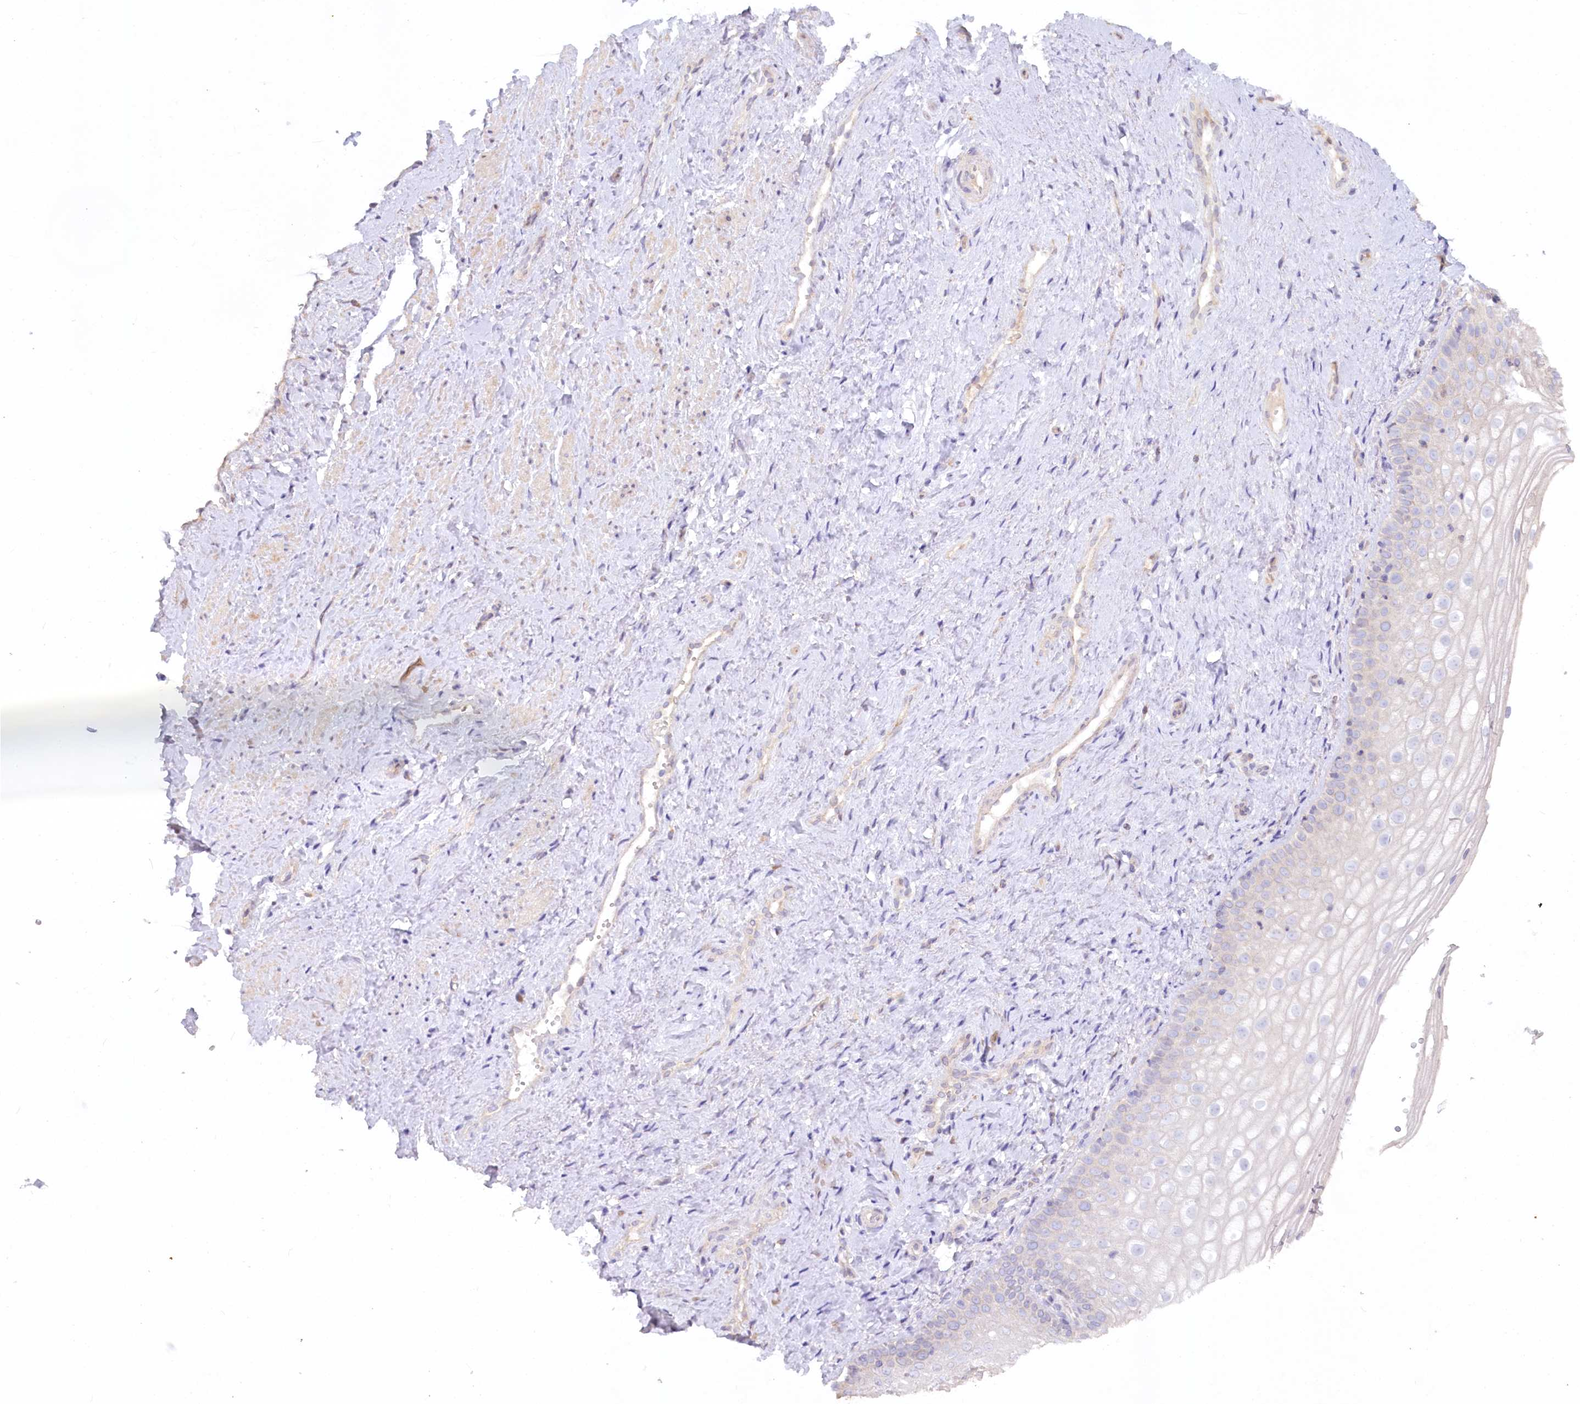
{"staining": {"intensity": "negative", "quantity": "none", "location": "none"}, "tissue": "vagina", "cell_type": "Squamous epithelial cells", "image_type": "normal", "snomed": [{"axis": "morphology", "description": "Normal tissue, NOS"}, {"axis": "topography", "description": "Vagina"}], "caption": "The micrograph exhibits no significant positivity in squamous epithelial cells of vagina.", "gene": "PAIP2", "patient": {"sex": "female", "age": 46}}